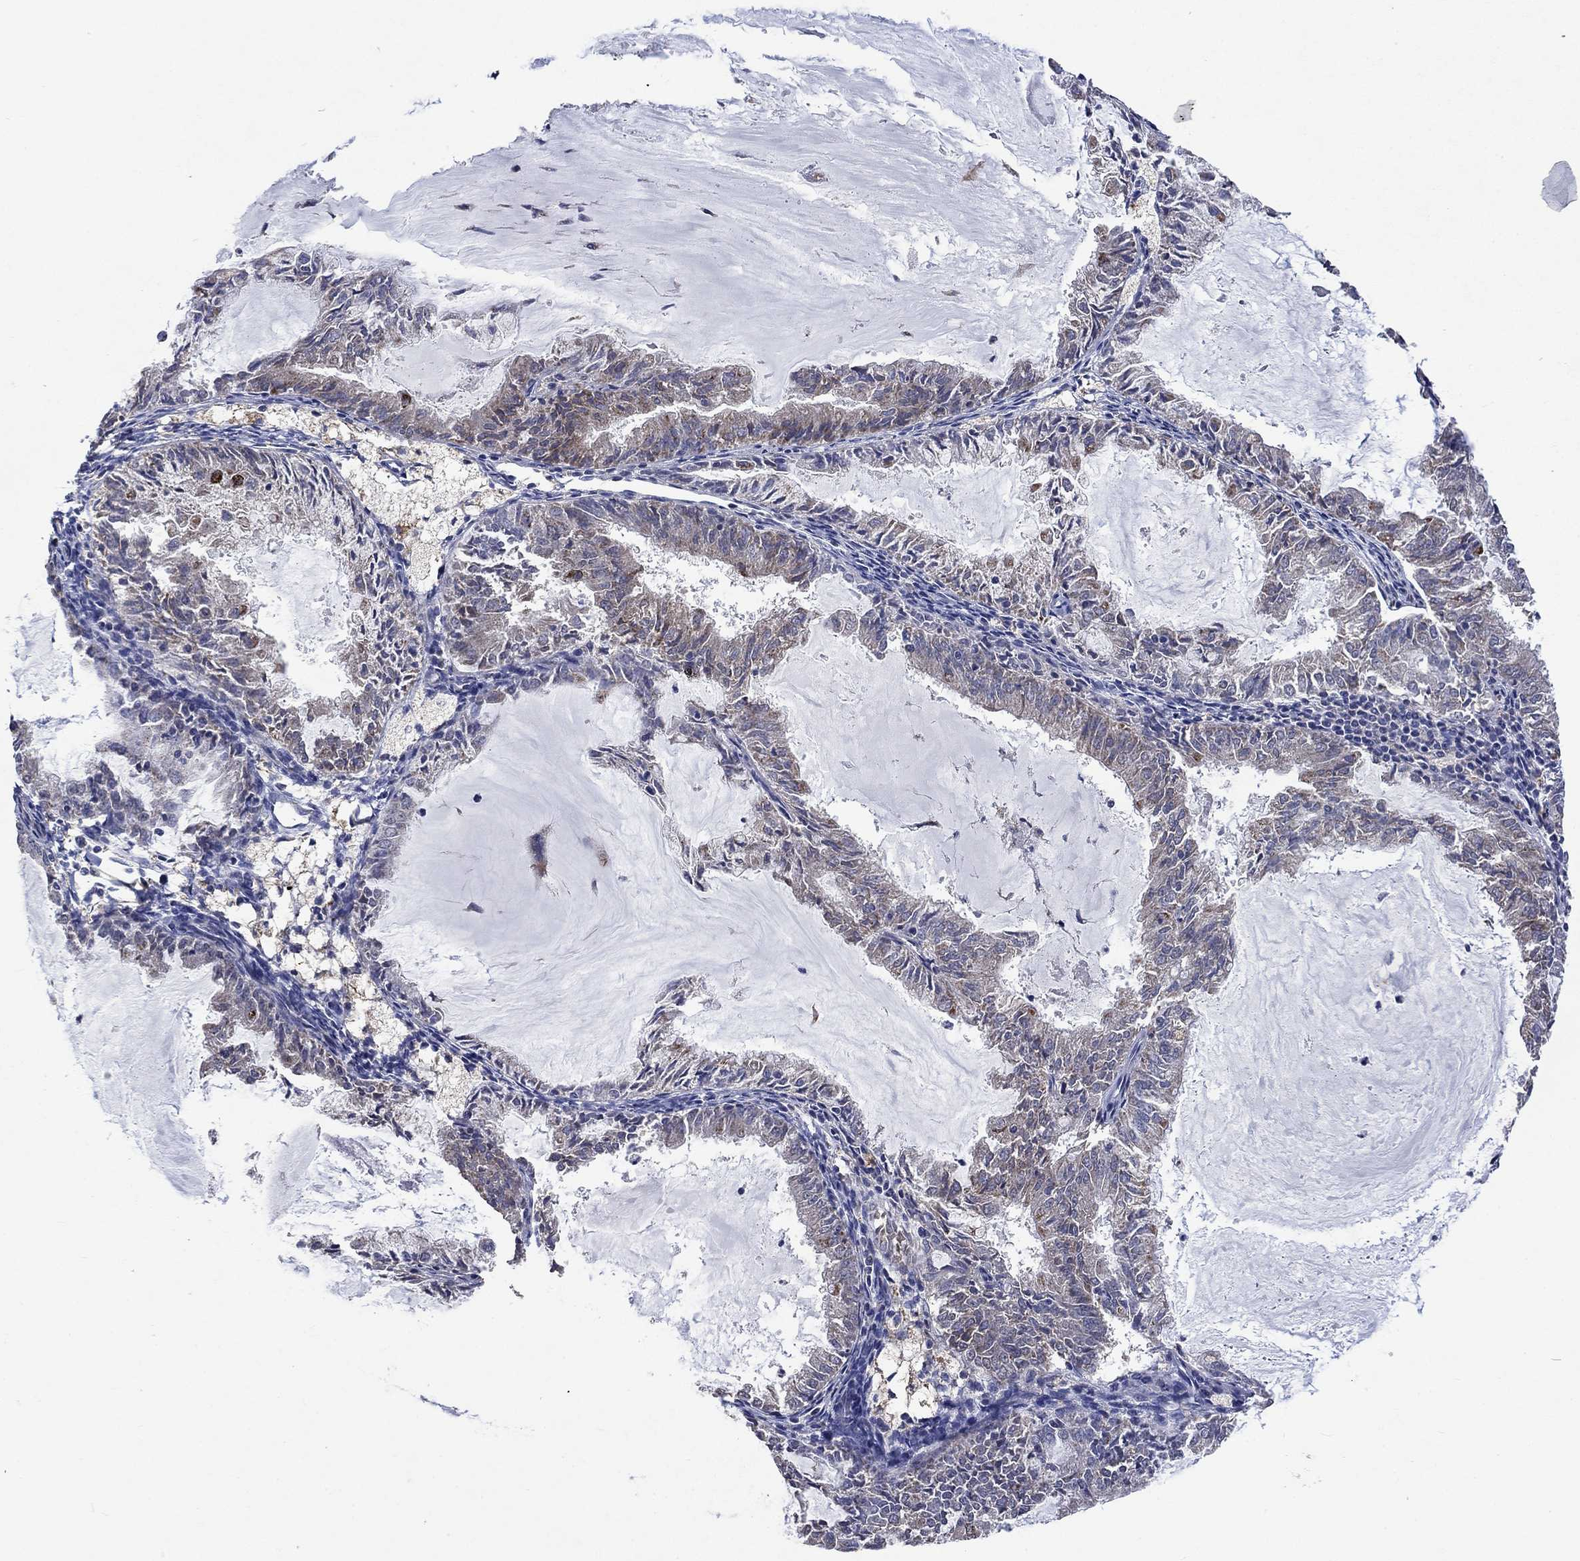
{"staining": {"intensity": "weak", "quantity": "<25%", "location": "cytoplasmic/membranous"}, "tissue": "endometrial cancer", "cell_type": "Tumor cells", "image_type": "cancer", "snomed": [{"axis": "morphology", "description": "Adenocarcinoma, NOS"}, {"axis": "topography", "description": "Endometrium"}], "caption": "Tumor cells are negative for brown protein staining in adenocarcinoma (endometrial).", "gene": "UGT8", "patient": {"sex": "female", "age": 57}}